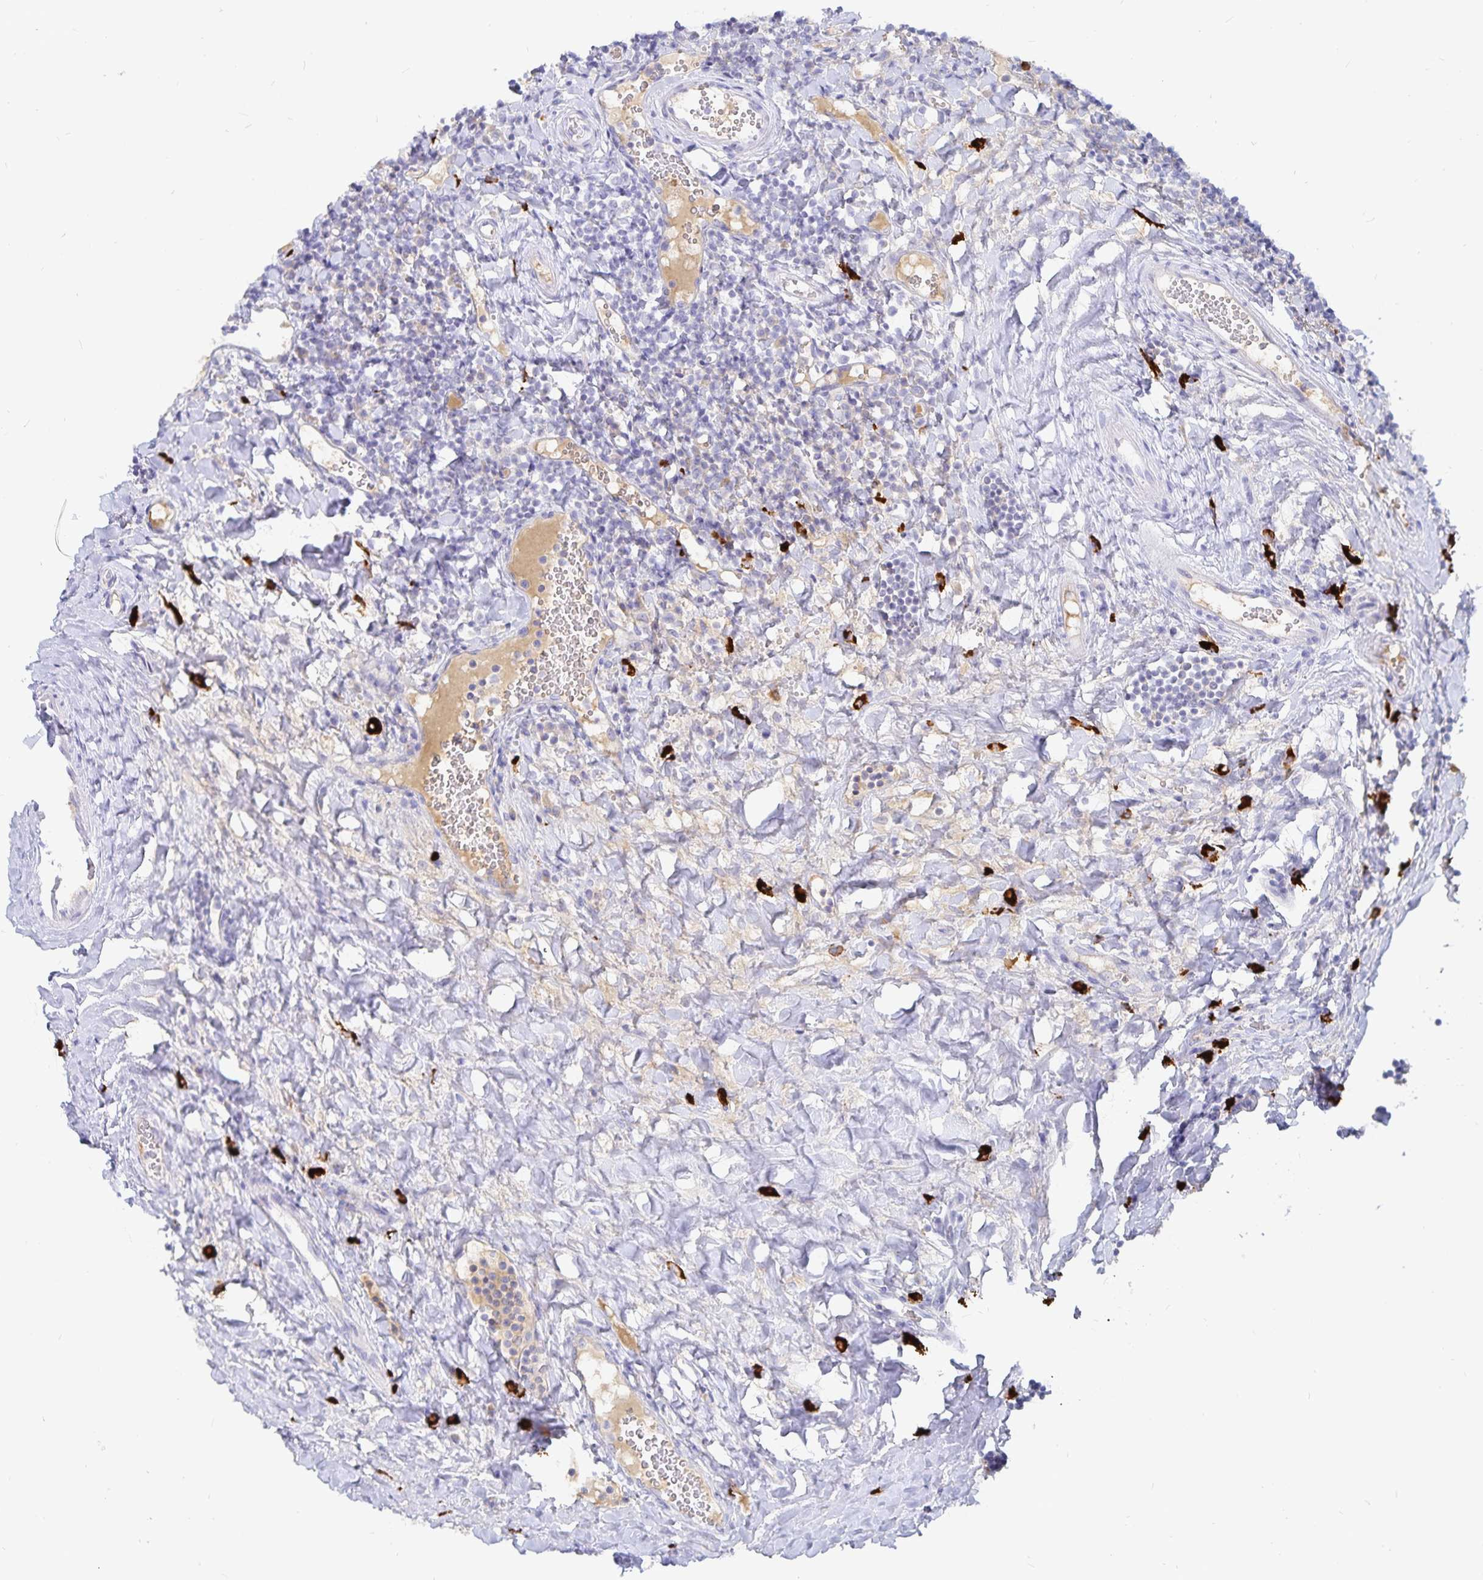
{"staining": {"intensity": "negative", "quantity": "none", "location": "none"}, "tissue": "tonsil", "cell_type": "Non-germinal center cells", "image_type": "normal", "snomed": [{"axis": "morphology", "description": "Normal tissue, NOS"}, {"axis": "topography", "description": "Tonsil"}], "caption": "A high-resolution photomicrograph shows IHC staining of normal tonsil, which exhibits no significant staining in non-germinal center cells. The staining is performed using DAB brown chromogen with nuclei counter-stained in using hematoxylin.", "gene": "PKHD1", "patient": {"sex": "female", "age": 10}}